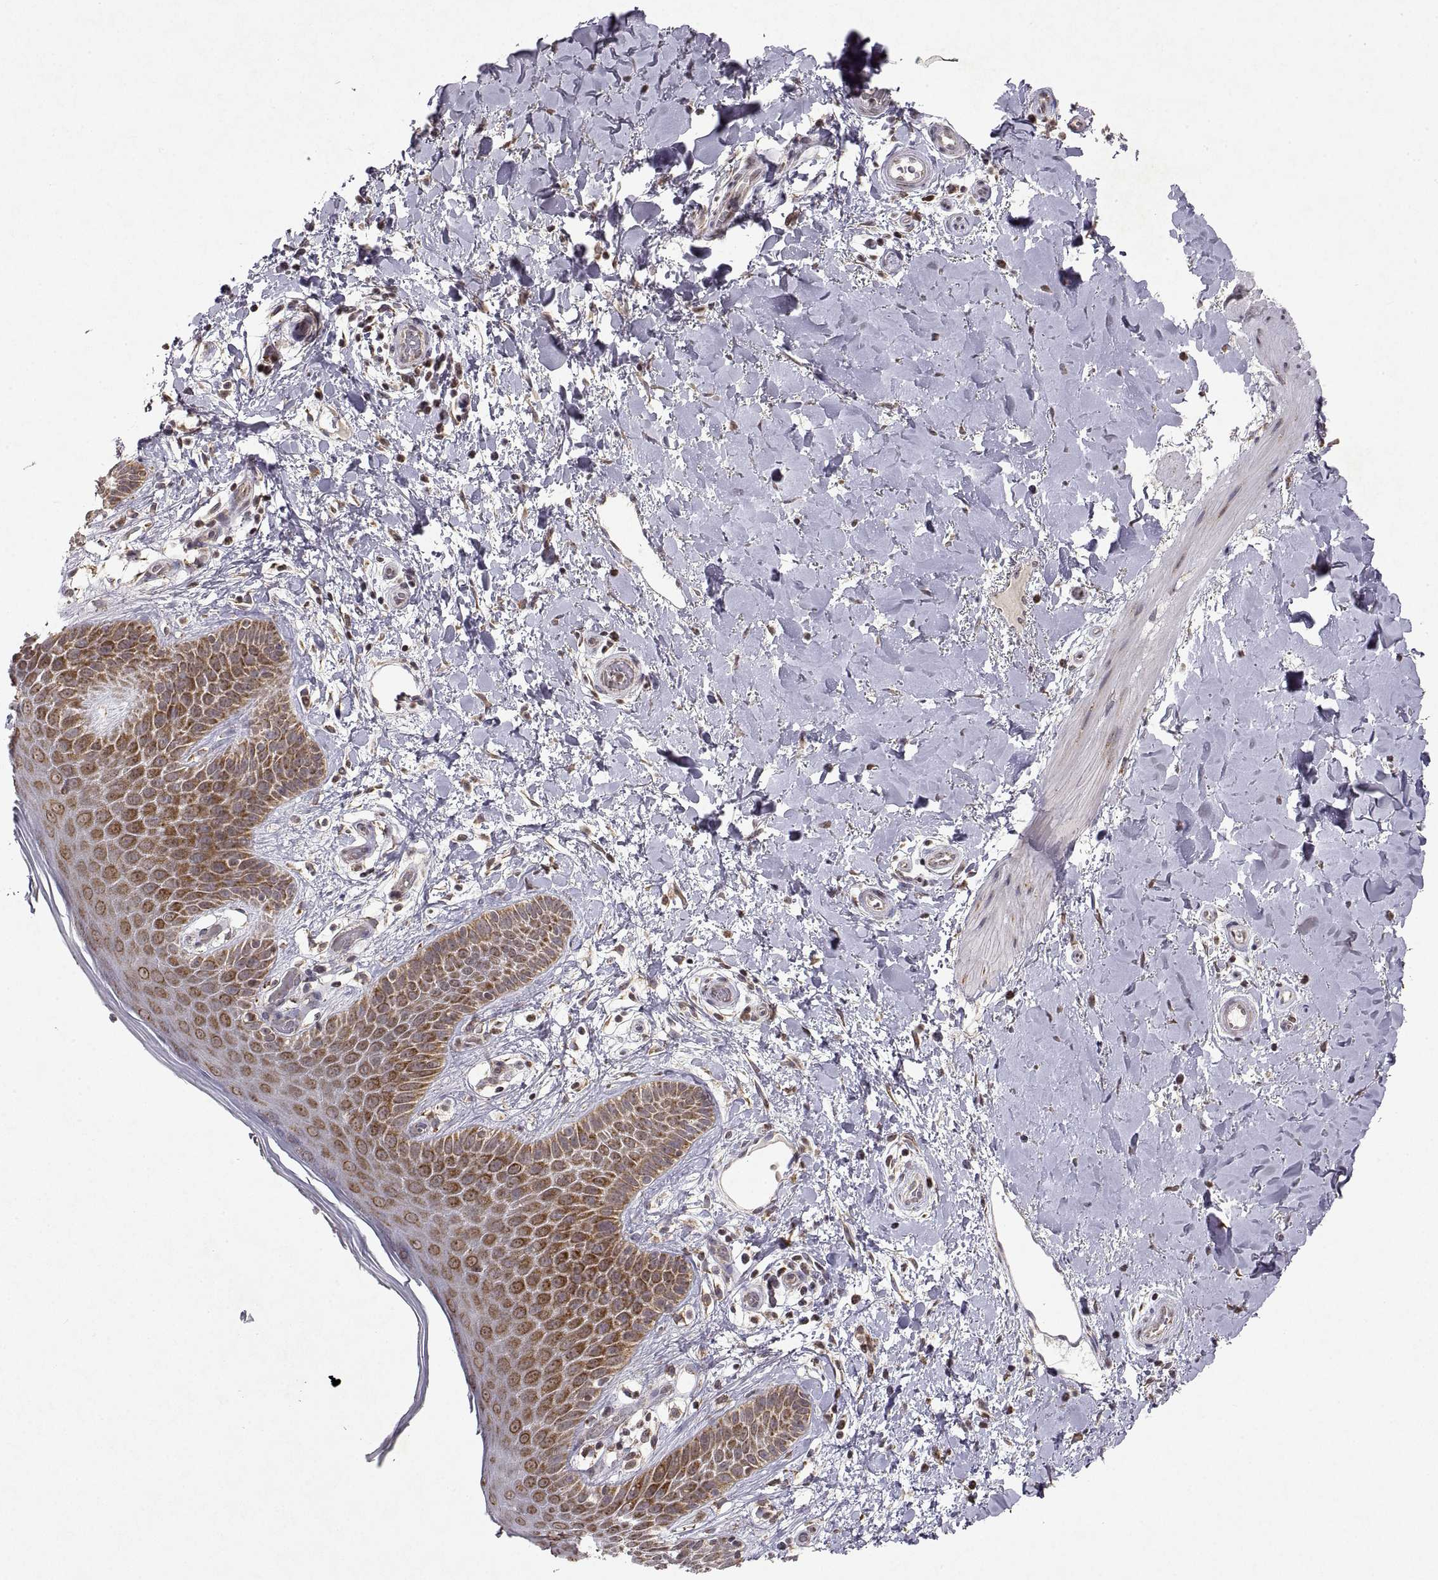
{"staining": {"intensity": "strong", "quantity": ">75%", "location": "cytoplasmic/membranous"}, "tissue": "skin", "cell_type": "Epidermal cells", "image_type": "normal", "snomed": [{"axis": "morphology", "description": "Normal tissue, NOS"}, {"axis": "topography", "description": "Anal"}], "caption": "Protein positivity by immunohistochemistry (IHC) displays strong cytoplasmic/membranous staining in about >75% of epidermal cells in unremarkable skin. The staining is performed using DAB brown chromogen to label protein expression. The nuclei are counter-stained blue using hematoxylin.", "gene": "MANBAL", "patient": {"sex": "male", "age": 36}}